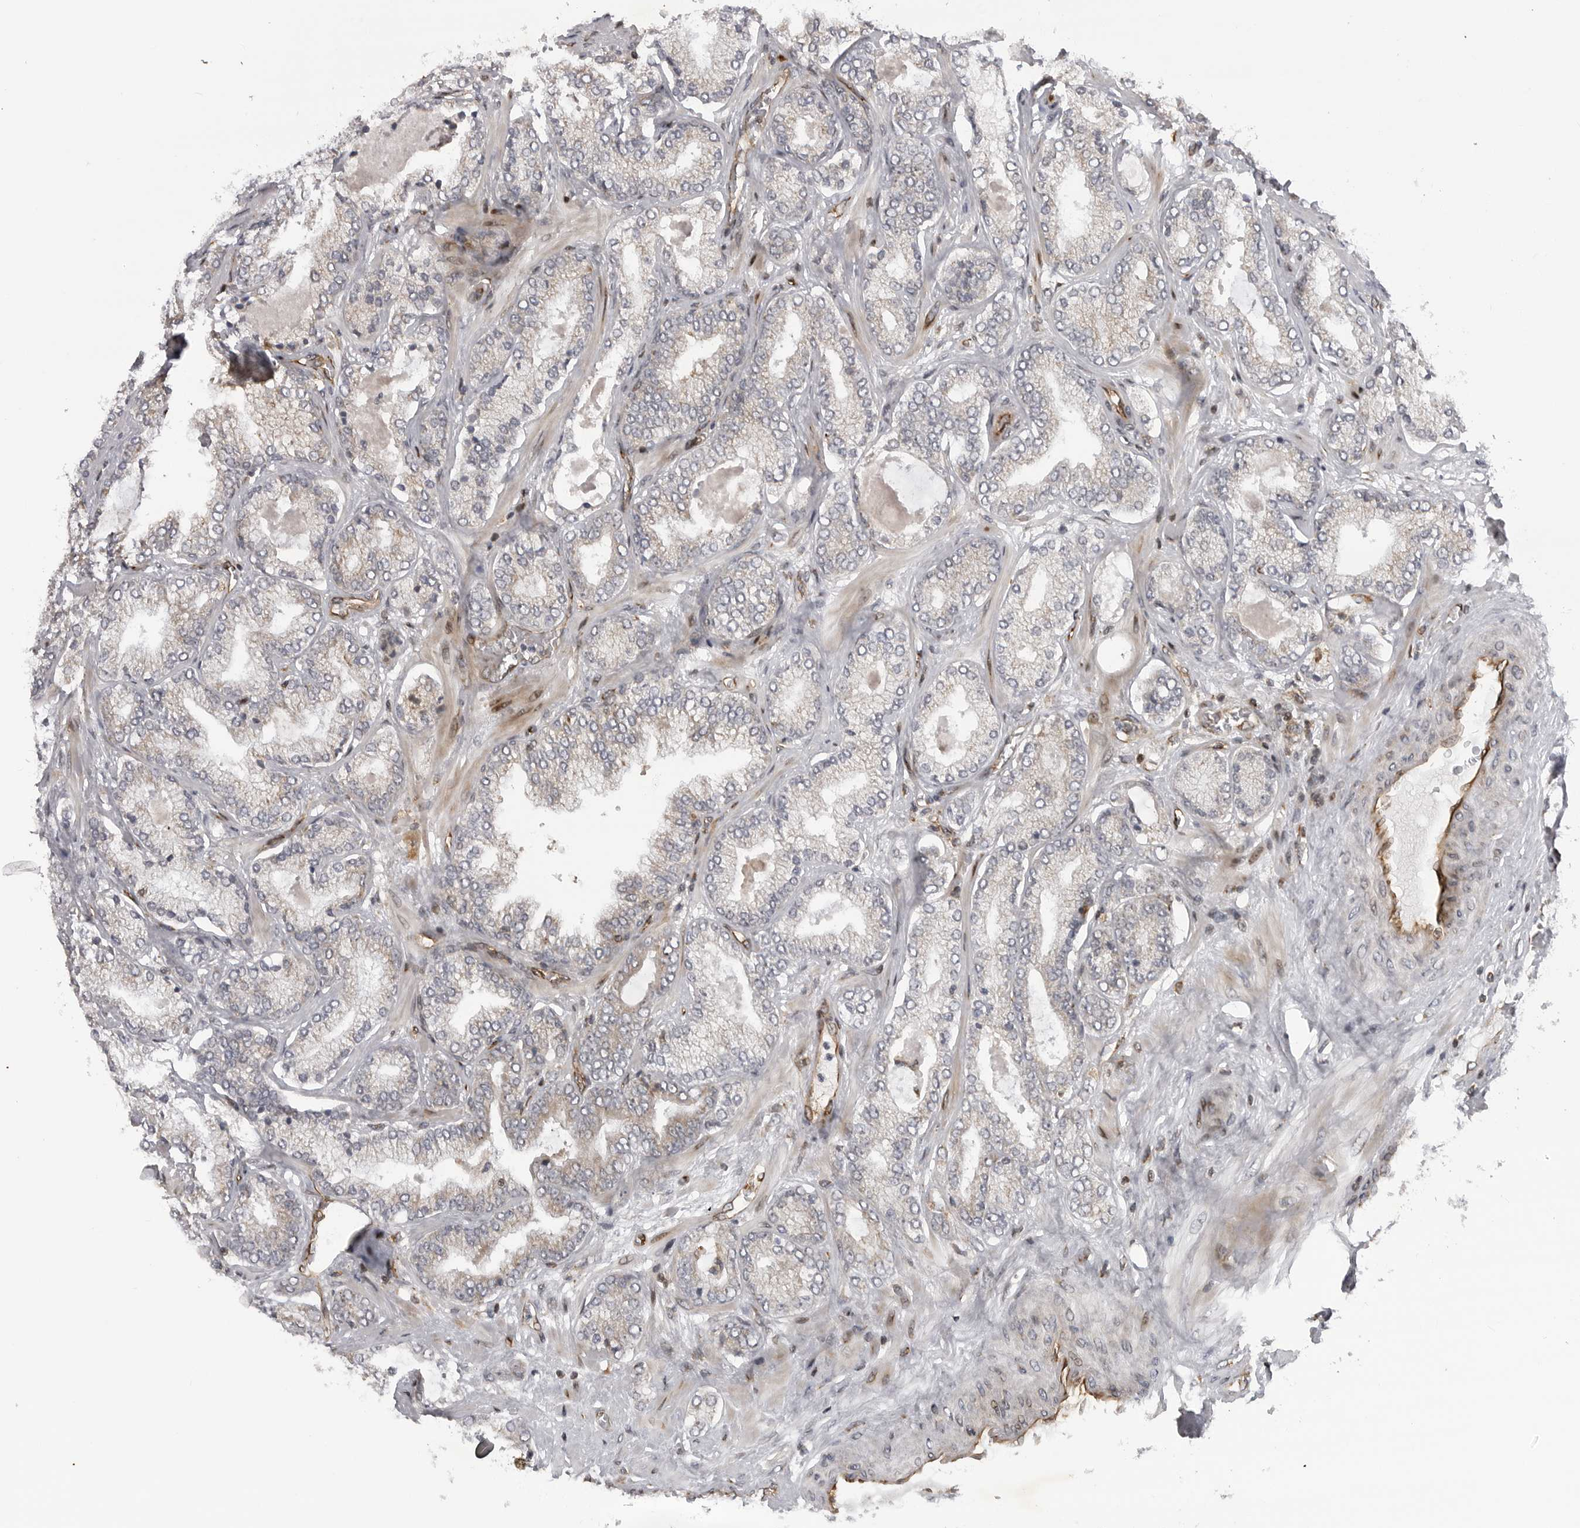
{"staining": {"intensity": "negative", "quantity": "none", "location": "none"}, "tissue": "prostate cancer", "cell_type": "Tumor cells", "image_type": "cancer", "snomed": [{"axis": "morphology", "description": "Adenocarcinoma, High grade"}, {"axis": "topography", "description": "Prostate"}], "caption": "The immunohistochemistry (IHC) image has no significant positivity in tumor cells of prostate adenocarcinoma (high-grade) tissue.", "gene": "ABL1", "patient": {"sex": "male", "age": 58}}